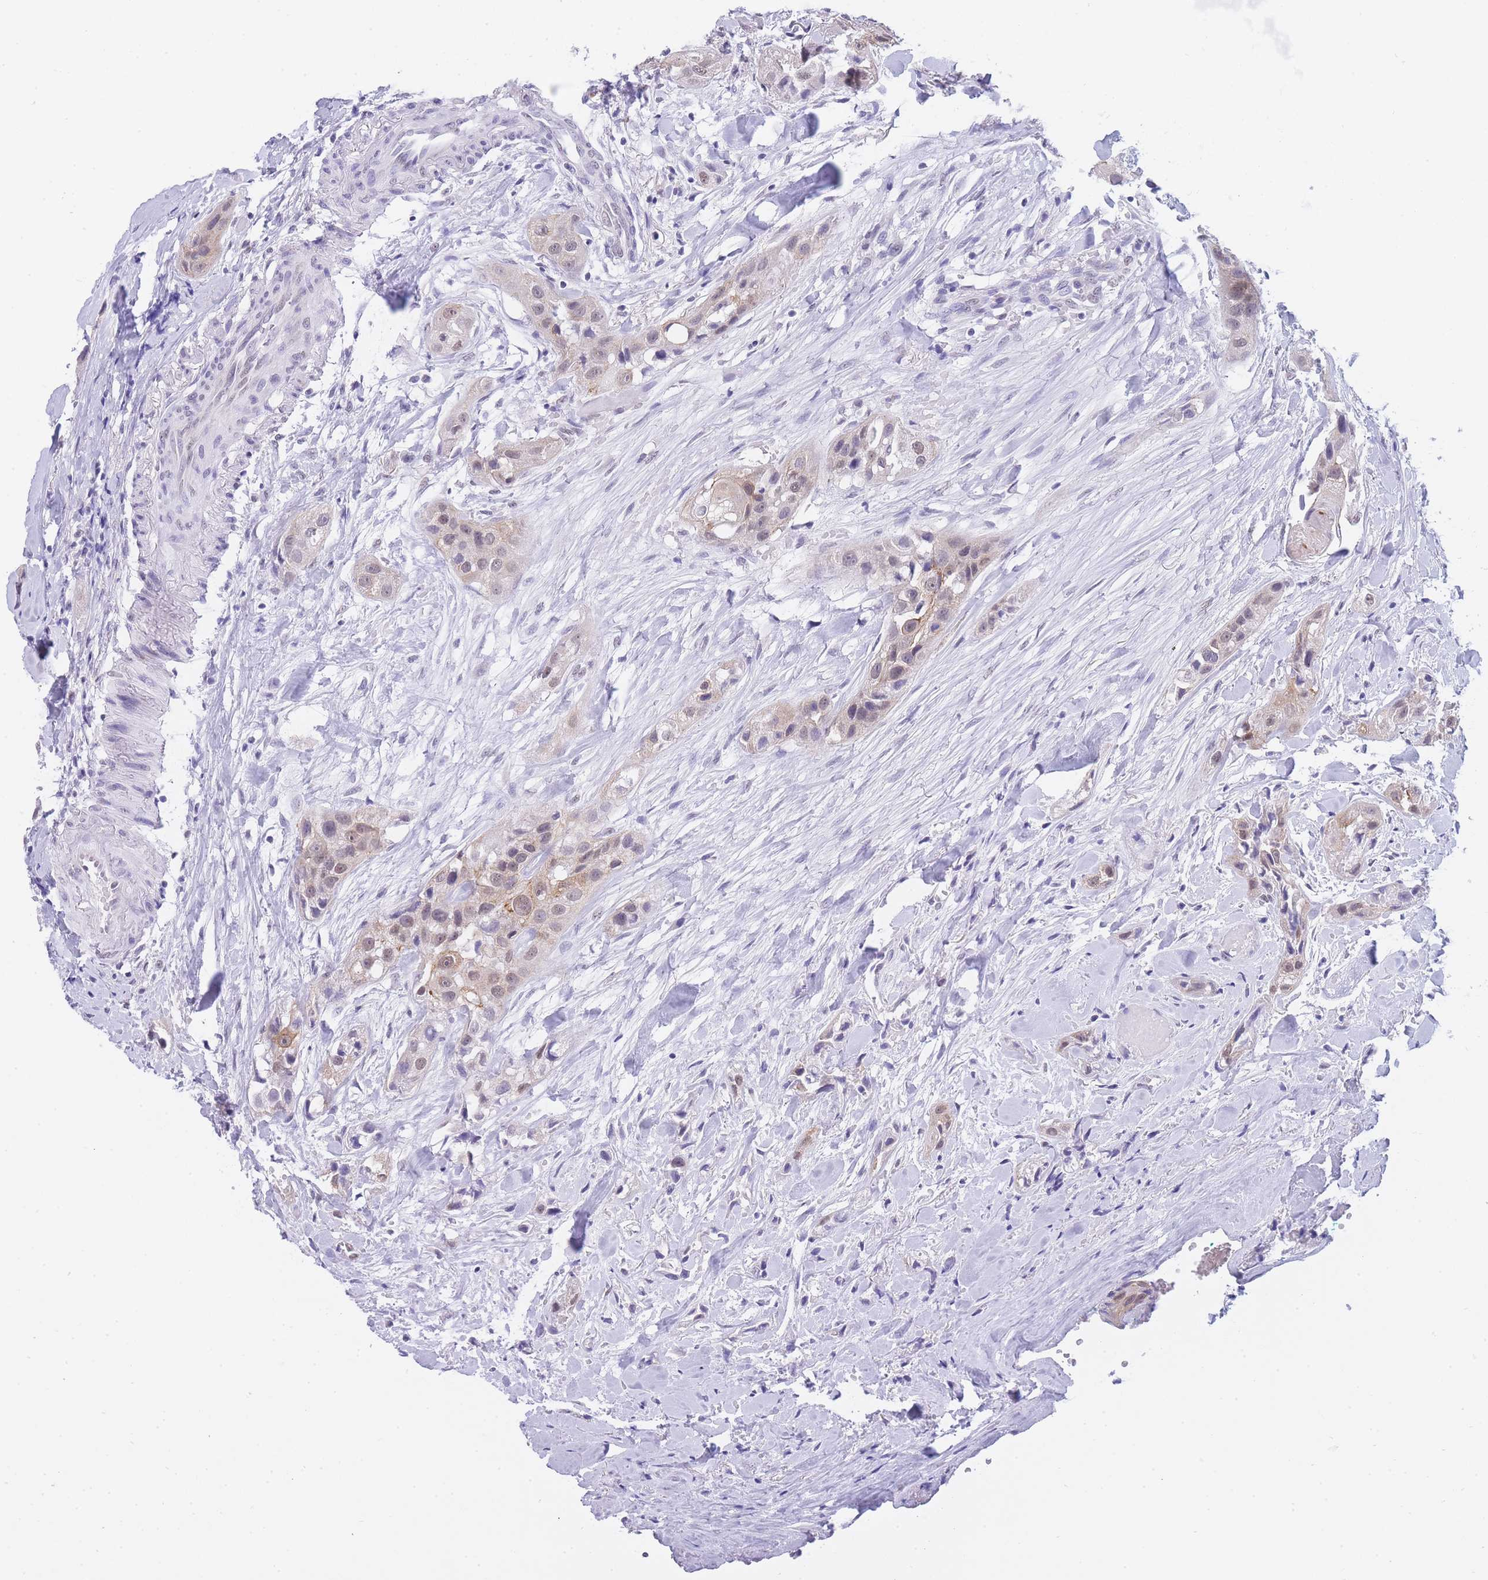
{"staining": {"intensity": "weak", "quantity": ">75%", "location": "cytoplasmic/membranous,nuclear"}, "tissue": "head and neck cancer", "cell_type": "Tumor cells", "image_type": "cancer", "snomed": [{"axis": "morphology", "description": "Normal tissue, NOS"}, {"axis": "morphology", "description": "Squamous cell carcinoma, NOS"}, {"axis": "topography", "description": "Skeletal muscle"}, {"axis": "topography", "description": "Head-Neck"}], "caption": "The immunohistochemical stain highlights weak cytoplasmic/membranous and nuclear staining in tumor cells of head and neck squamous cell carcinoma tissue. Immunohistochemistry (ihc) stains the protein of interest in brown and the nuclei are stained blue.", "gene": "FRAT2", "patient": {"sex": "male", "age": 51}}